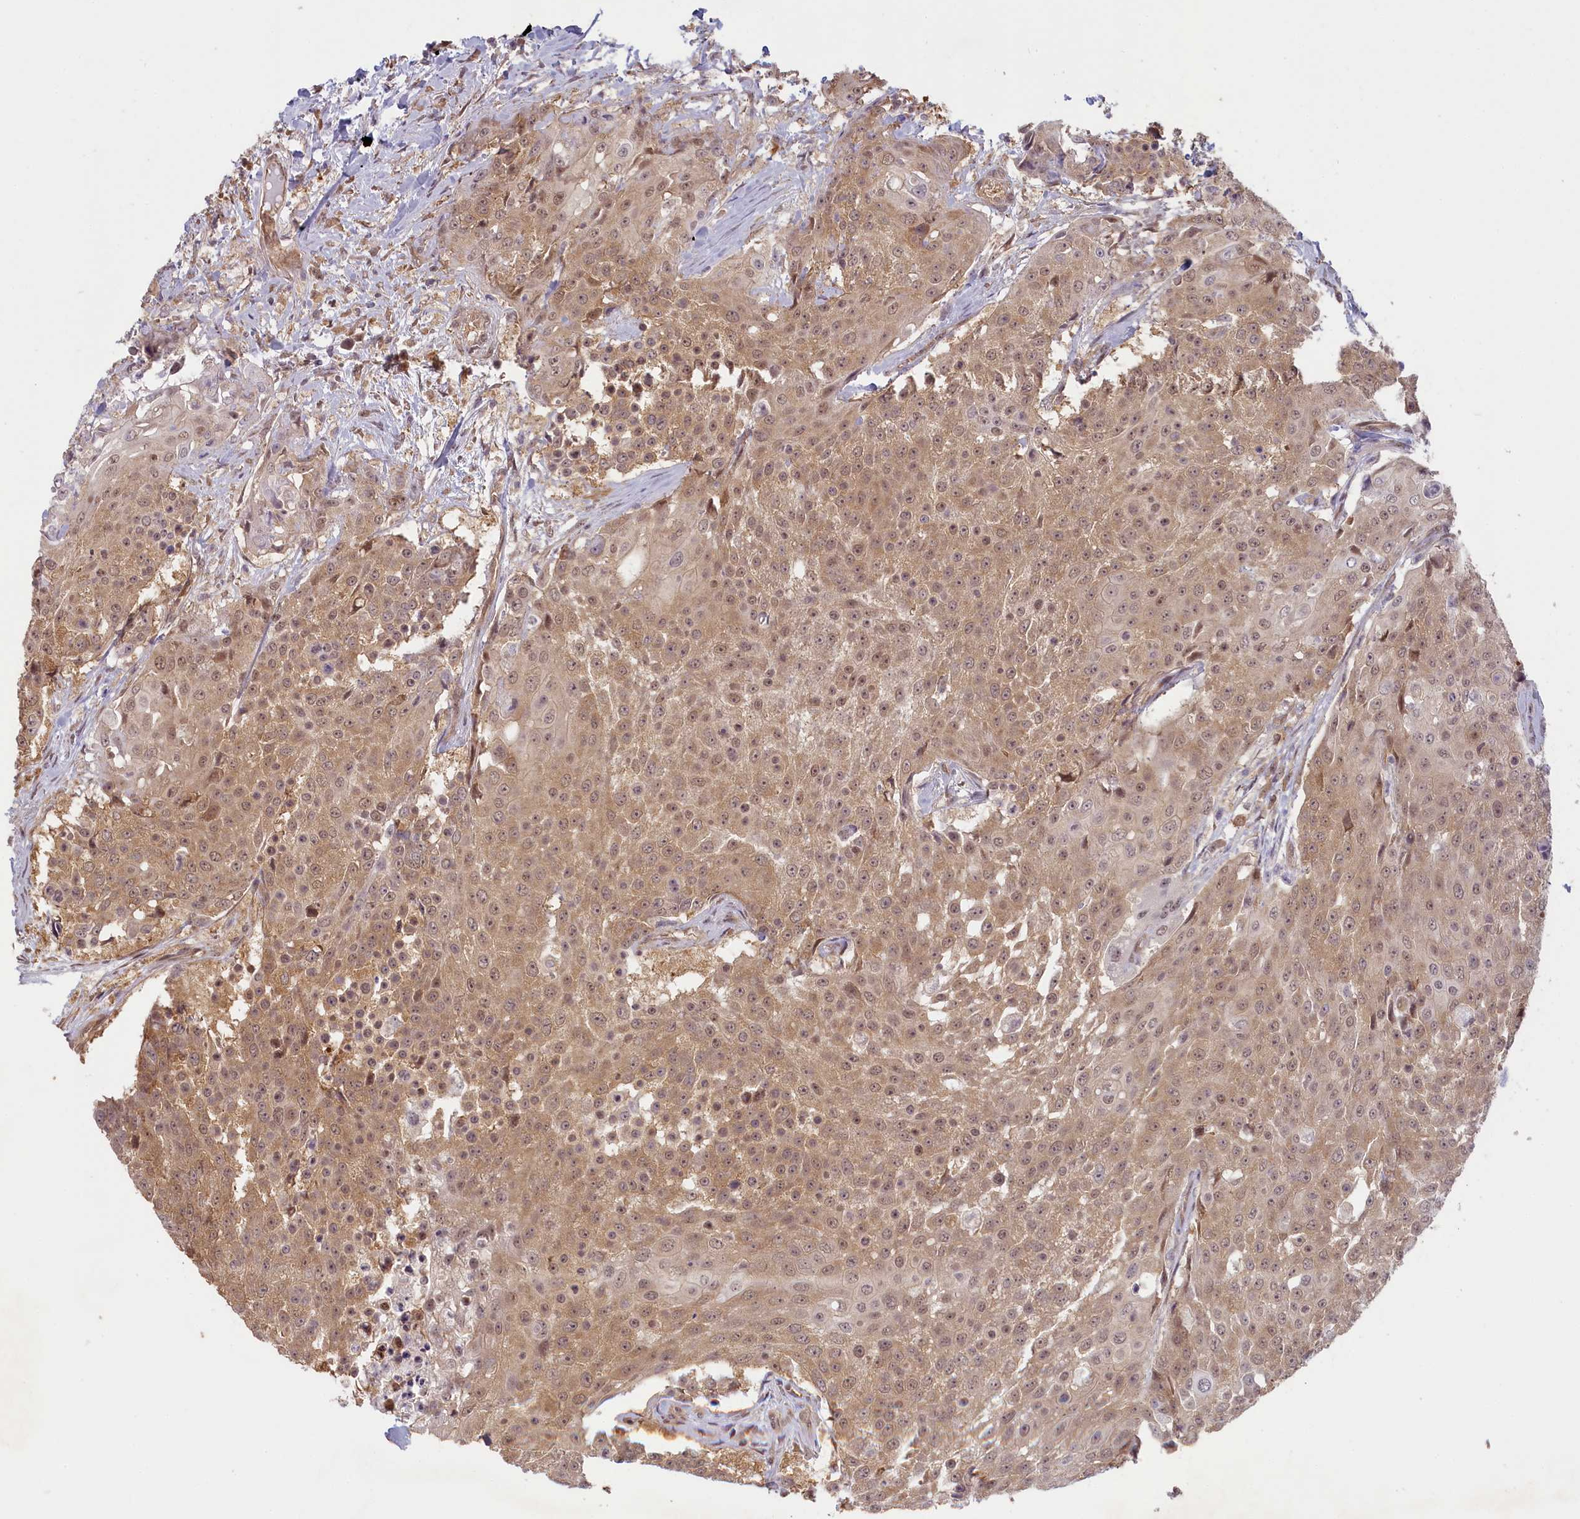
{"staining": {"intensity": "moderate", "quantity": ">75%", "location": "cytoplasmic/membranous,nuclear"}, "tissue": "urothelial cancer", "cell_type": "Tumor cells", "image_type": "cancer", "snomed": [{"axis": "morphology", "description": "Urothelial carcinoma, High grade"}, {"axis": "topography", "description": "Urinary bladder"}], "caption": "IHC image of high-grade urothelial carcinoma stained for a protein (brown), which displays medium levels of moderate cytoplasmic/membranous and nuclear expression in approximately >75% of tumor cells.", "gene": "C19orf44", "patient": {"sex": "female", "age": 63}}